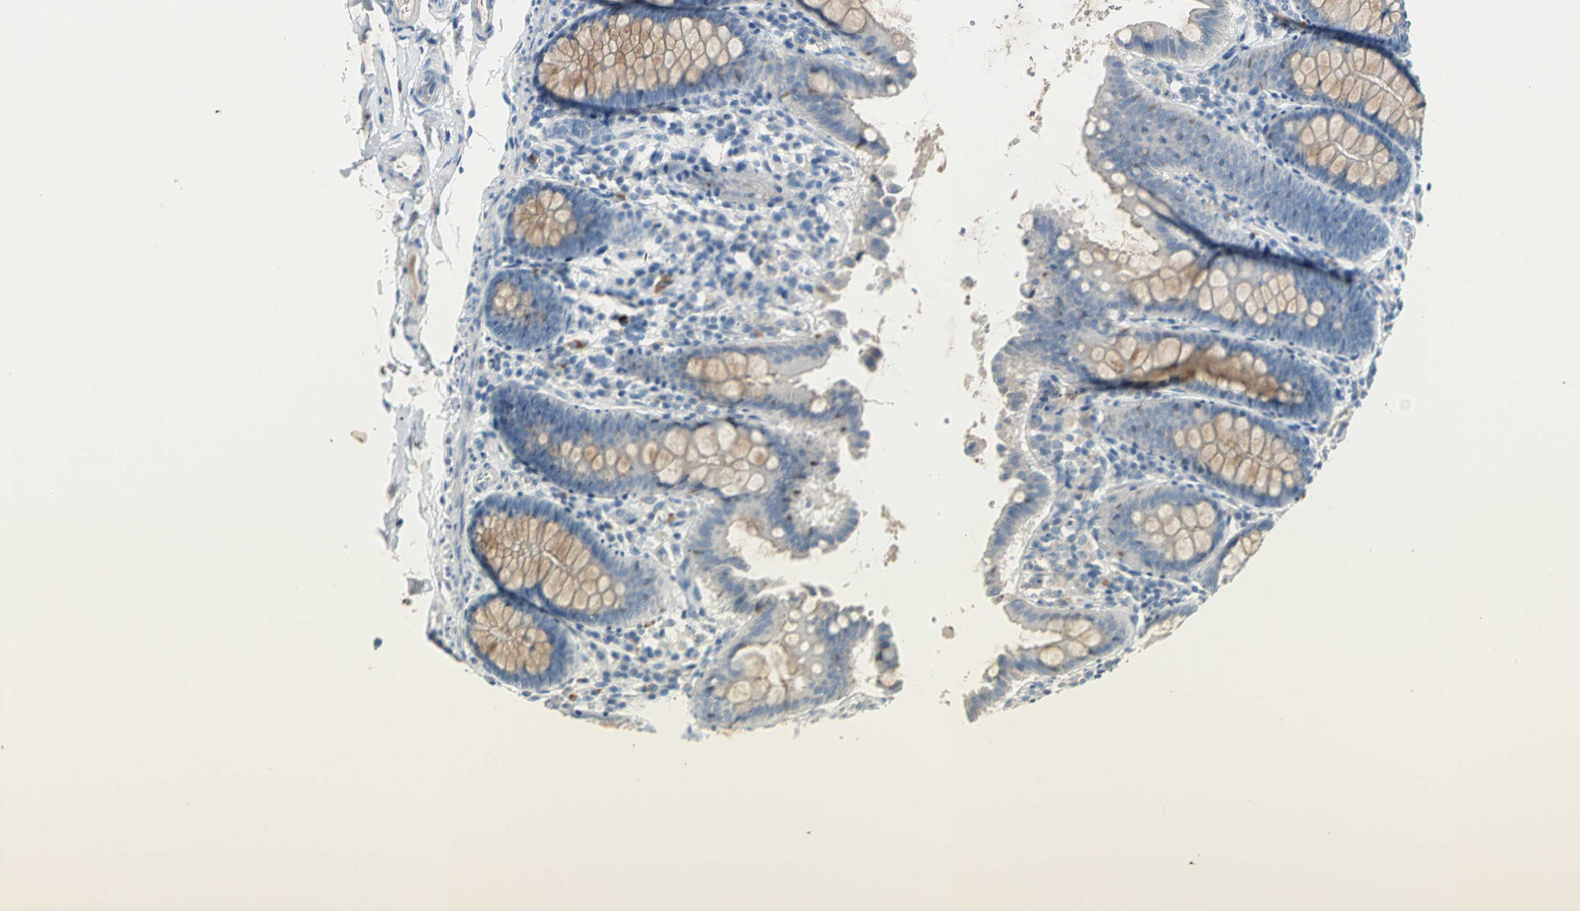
{"staining": {"intensity": "negative", "quantity": "none", "location": "none"}, "tissue": "colon", "cell_type": "Endothelial cells", "image_type": "normal", "snomed": [{"axis": "morphology", "description": "Normal tissue, NOS"}, {"axis": "topography", "description": "Colon"}], "caption": "Endothelial cells are negative for brown protein staining in normal colon. (Stains: DAB (3,3'-diaminobenzidine) IHC with hematoxylin counter stain, Microscopy: brightfield microscopy at high magnification).", "gene": "PTGDS", "patient": {"sex": "female", "age": 61}}